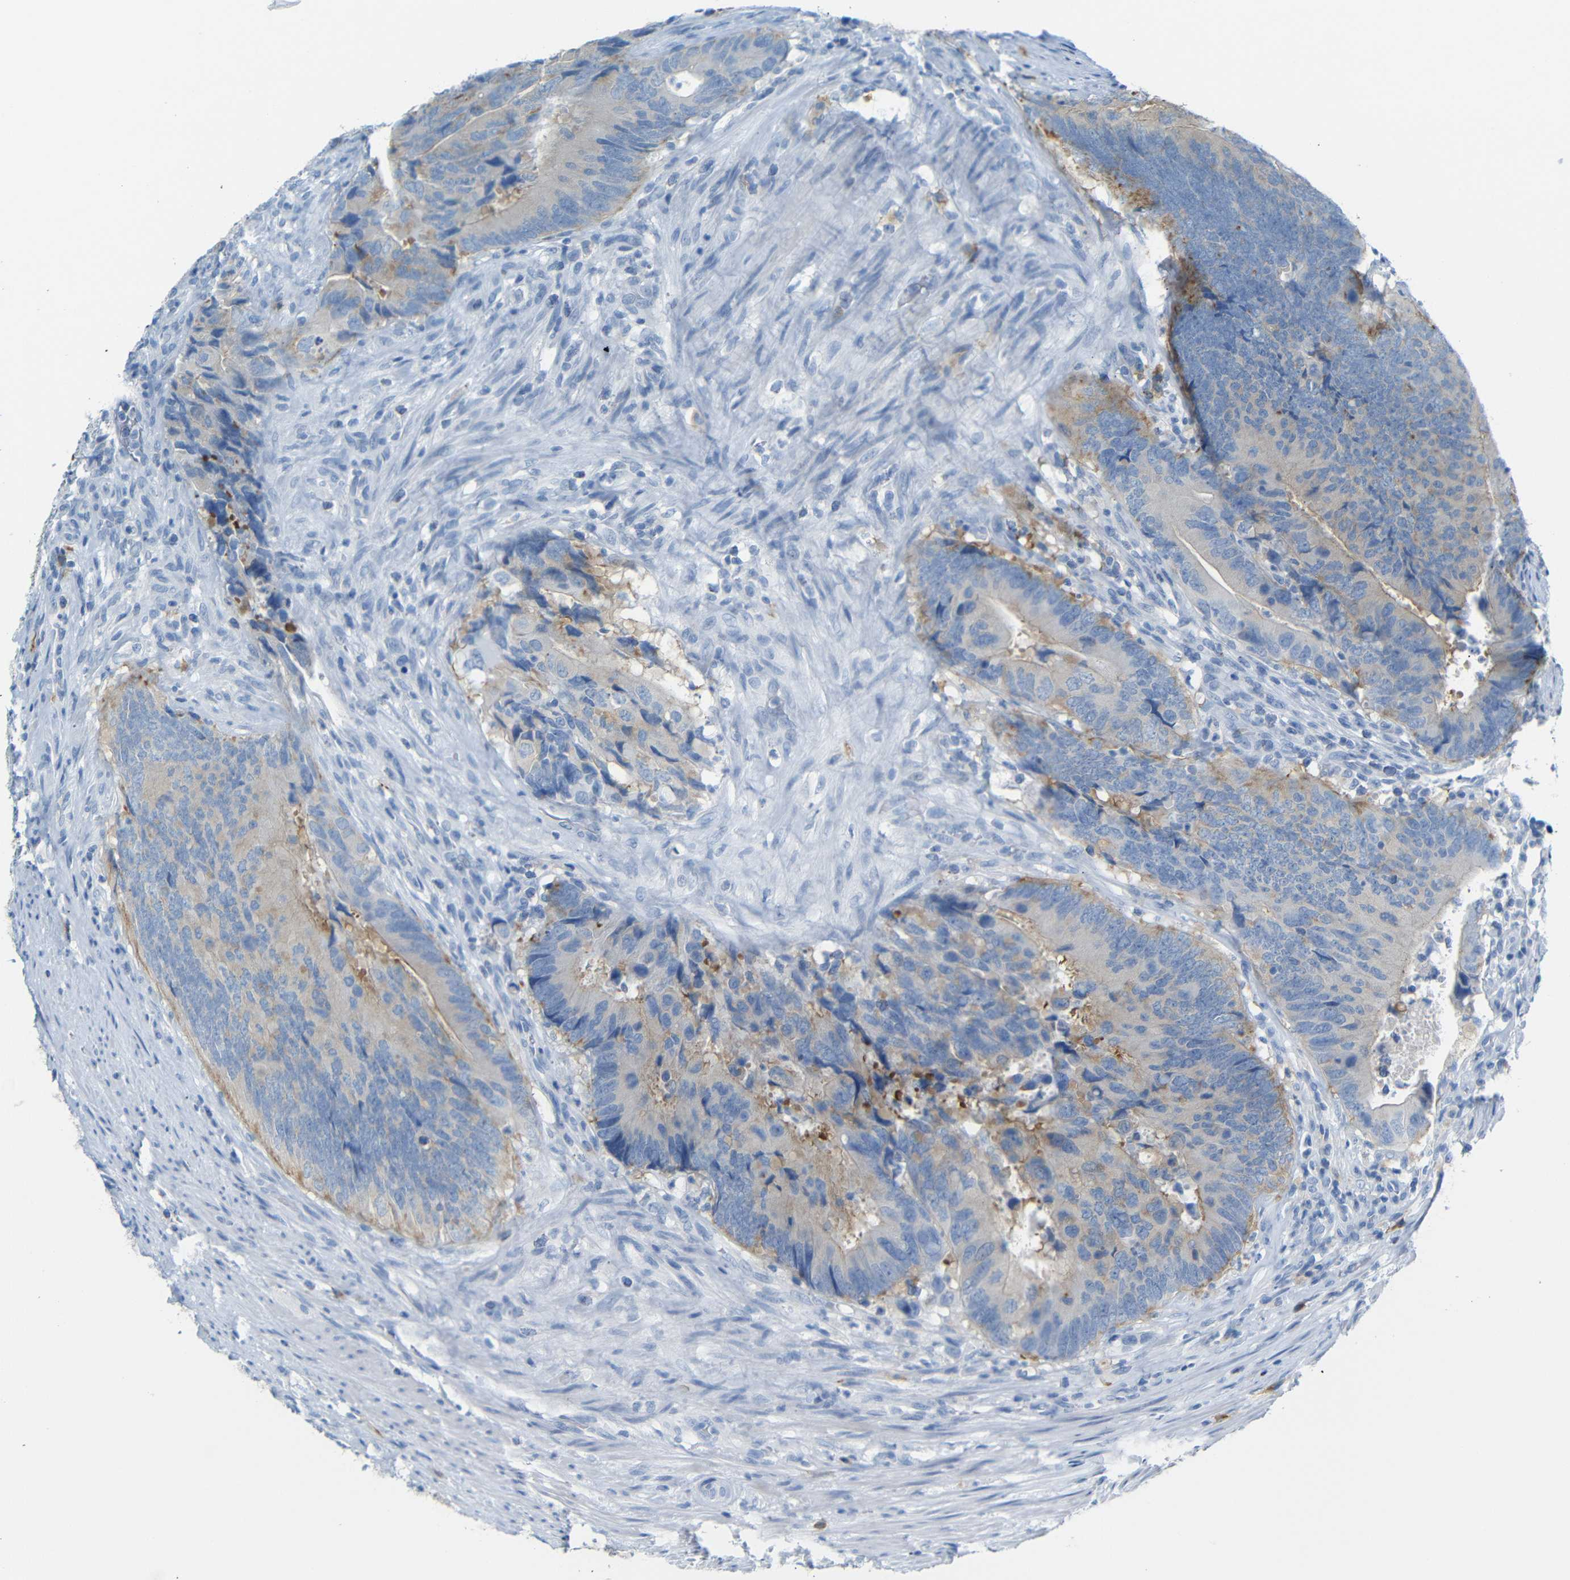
{"staining": {"intensity": "weak", "quantity": "25%-75%", "location": "cytoplasmic/membranous"}, "tissue": "colorectal cancer", "cell_type": "Tumor cells", "image_type": "cancer", "snomed": [{"axis": "morphology", "description": "Normal tissue, NOS"}, {"axis": "morphology", "description": "Adenocarcinoma, NOS"}, {"axis": "topography", "description": "Colon"}], "caption": "Immunohistochemical staining of human adenocarcinoma (colorectal) reveals low levels of weak cytoplasmic/membranous protein positivity in about 25%-75% of tumor cells. The staining is performed using DAB brown chromogen to label protein expression. The nuclei are counter-stained blue using hematoxylin.", "gene": "FCRL1", "patient": {"sex": "male", "age": 56}}